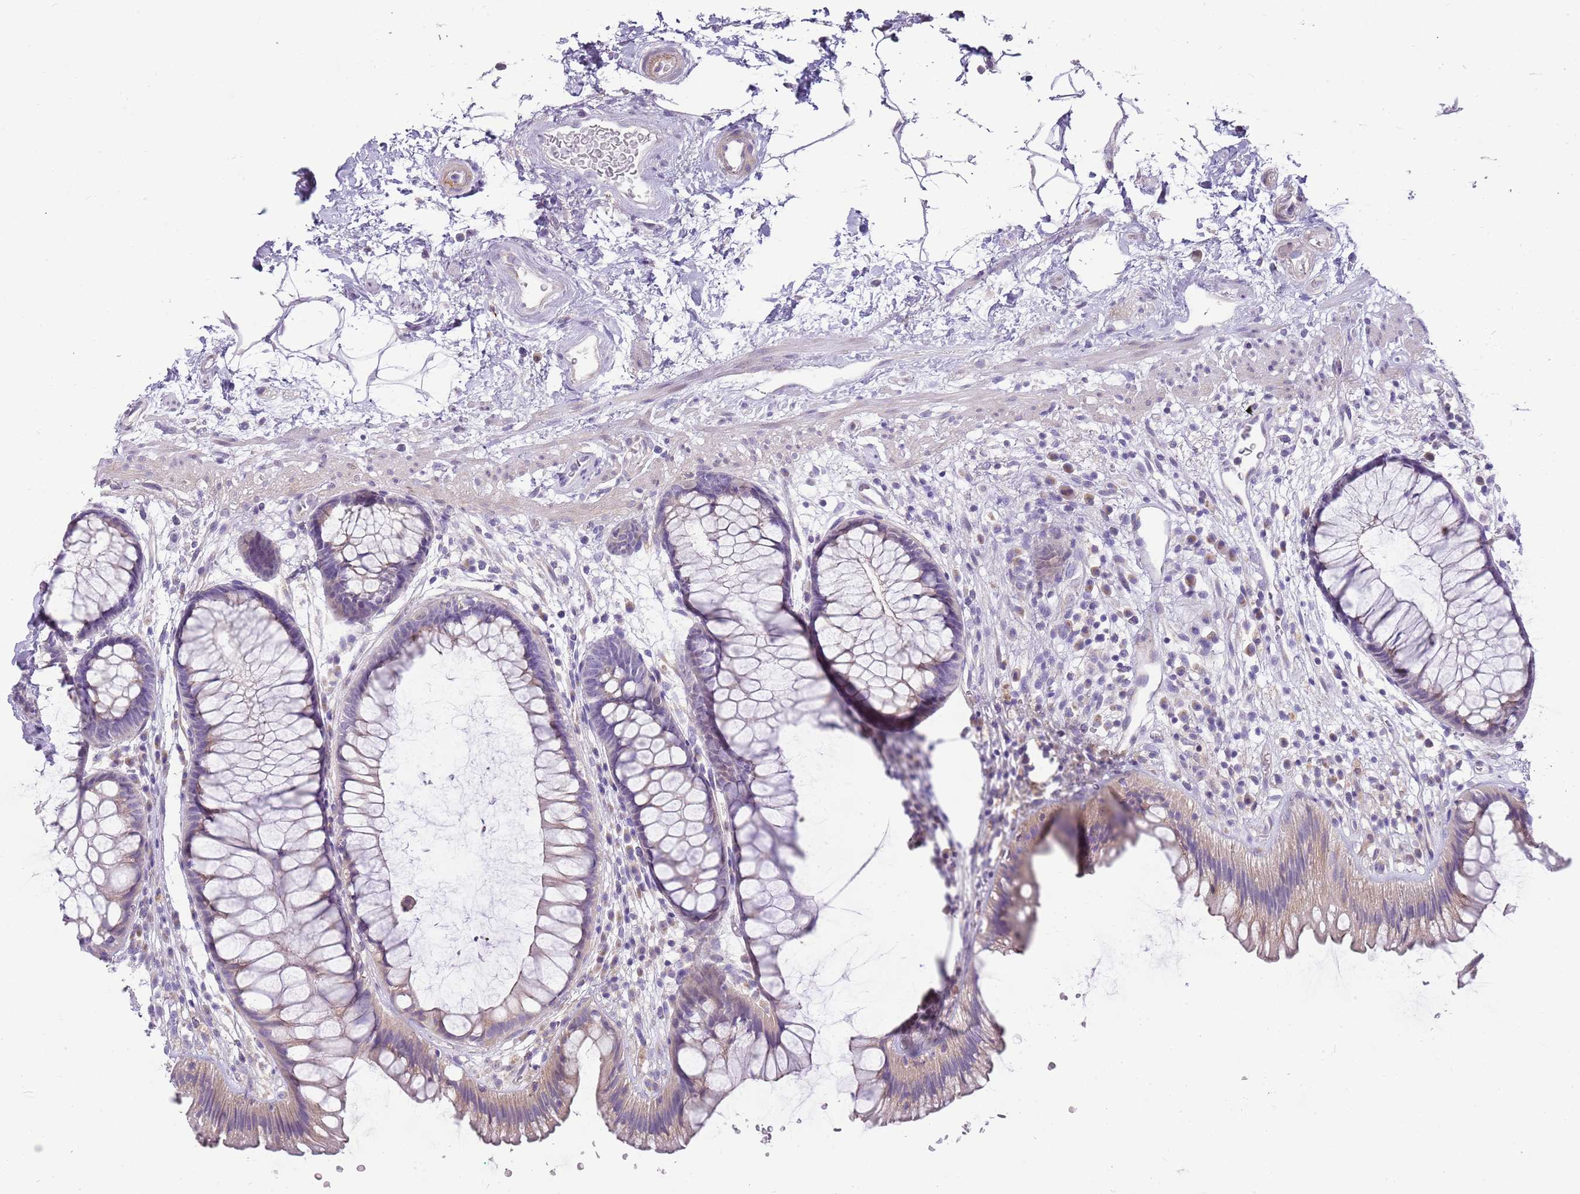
{"staining": {"intensity": "weak", "quantity": "25%-75%", "location": "cytoplasmic/membranous"}, "tissue": "rectum", "cell_type": "Glandular cells", "image_type": "normal", "snomed": [{"axis": "morphology", "description": "Normal tissue, NOS"}, {"axis": "topography", "description": "Rectum"}], "caption": "Immunohistochemical staining of unremarkable rectum exhibits 25%-75% levels of weak cytoplasmic/membranous protein staining in about 25%-75% of glandular cells.", "gene": "DIPK1C", "patient": {"sex": "male", "age": 51}}